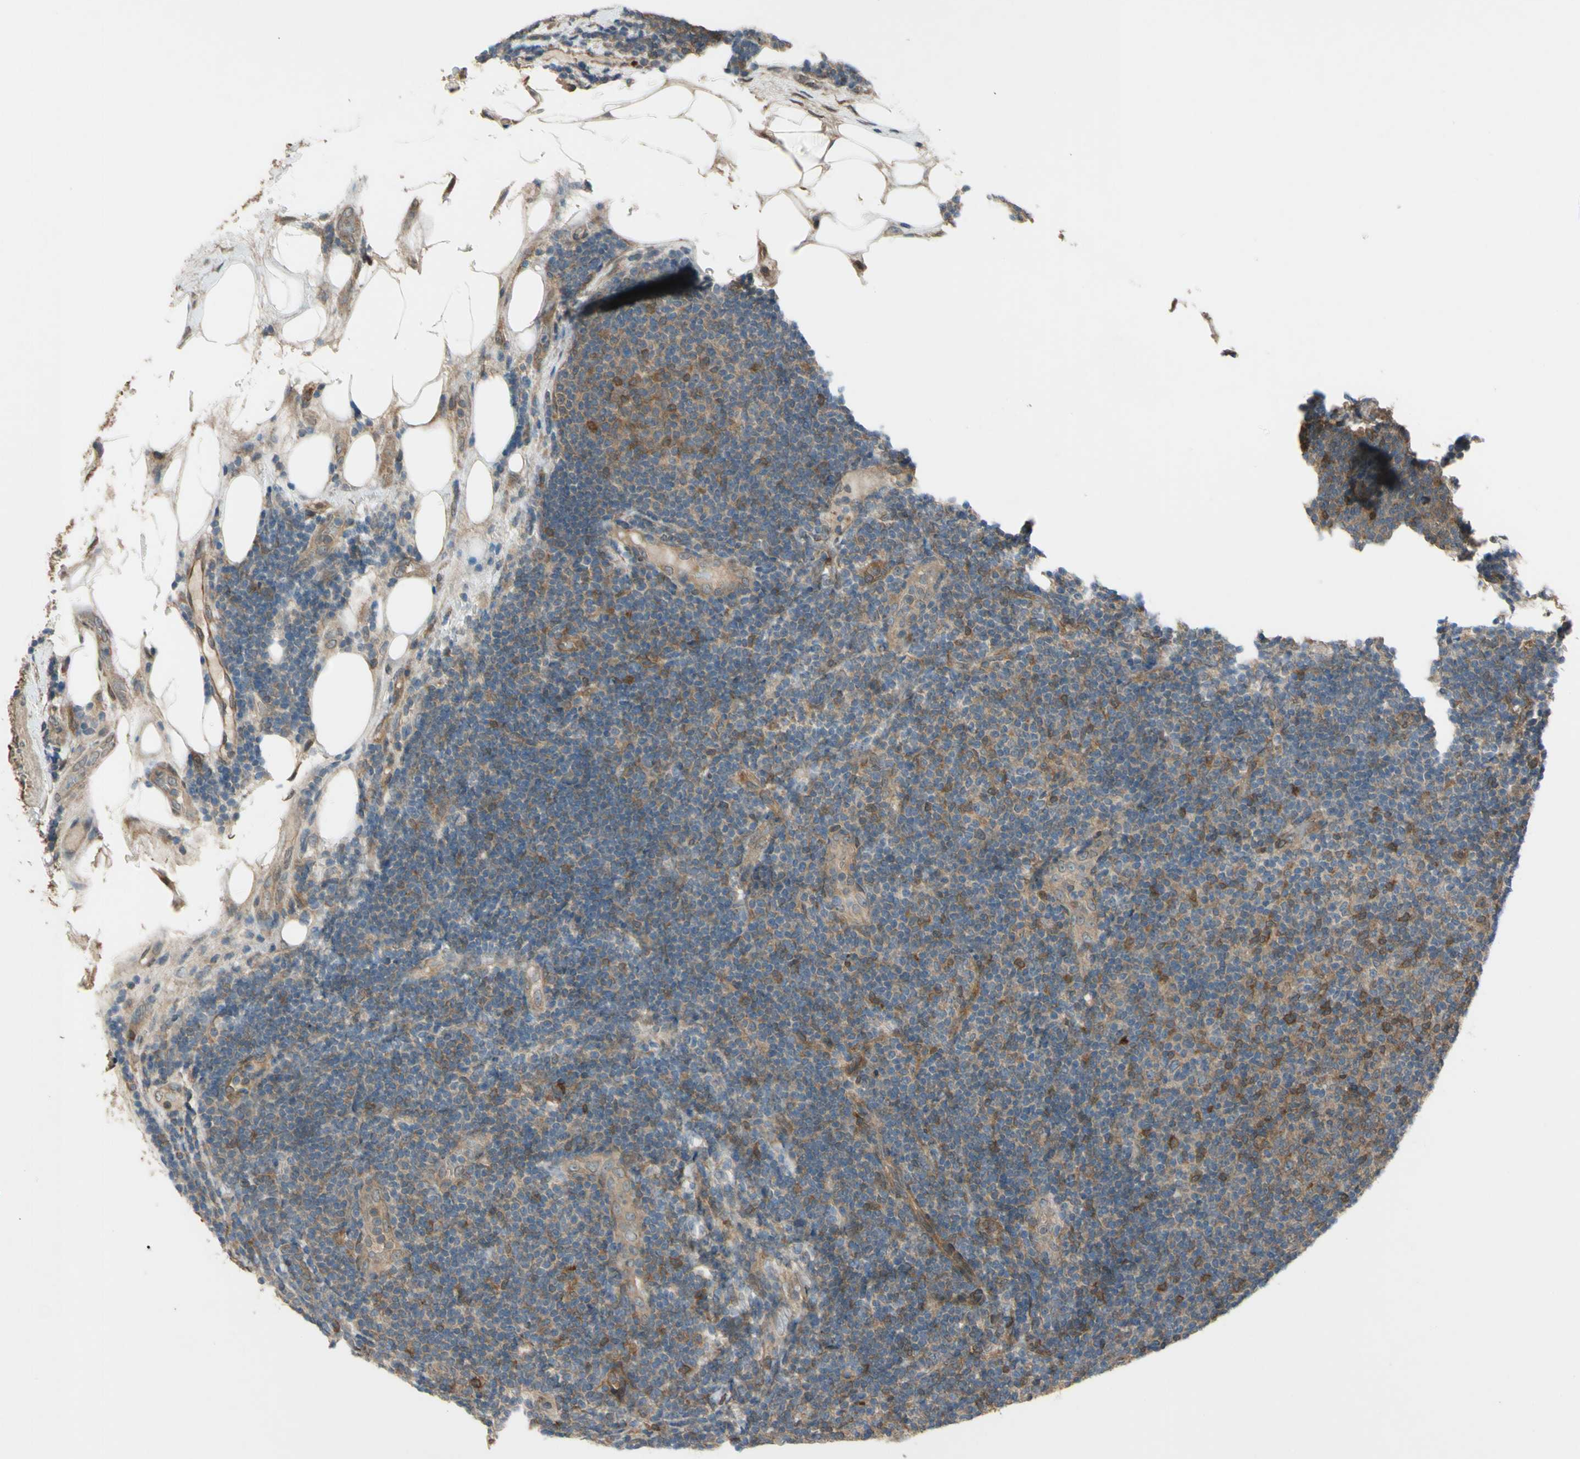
{"staining": {"intensity": "moderate", "quantity": "25%-75%", "location": "cytoplasmic/membranous"}, "tissue": "lymphoma", "cell_type": "Tumor cells", "image_type": "cancer", "snomed": [{"axis": "morphology", "description": "Malignant lymphoma, non-Hodgkin's type, Low grade"}, {"axis": "topography", "description": "Lymph node"}], "caption": "Low-grade malignant lymphoma, non-Hodgkin's type stained with immunohistochemistry (IHC) displays moderate cytoplasmic/membranous positivity in approximately 25%-75% of tumor cells. (DAB IHC, brown staining for protein, blue staining for nuclei).", "gene": "YWHAQ", "patient": {"sex": "male", "age": 83}}